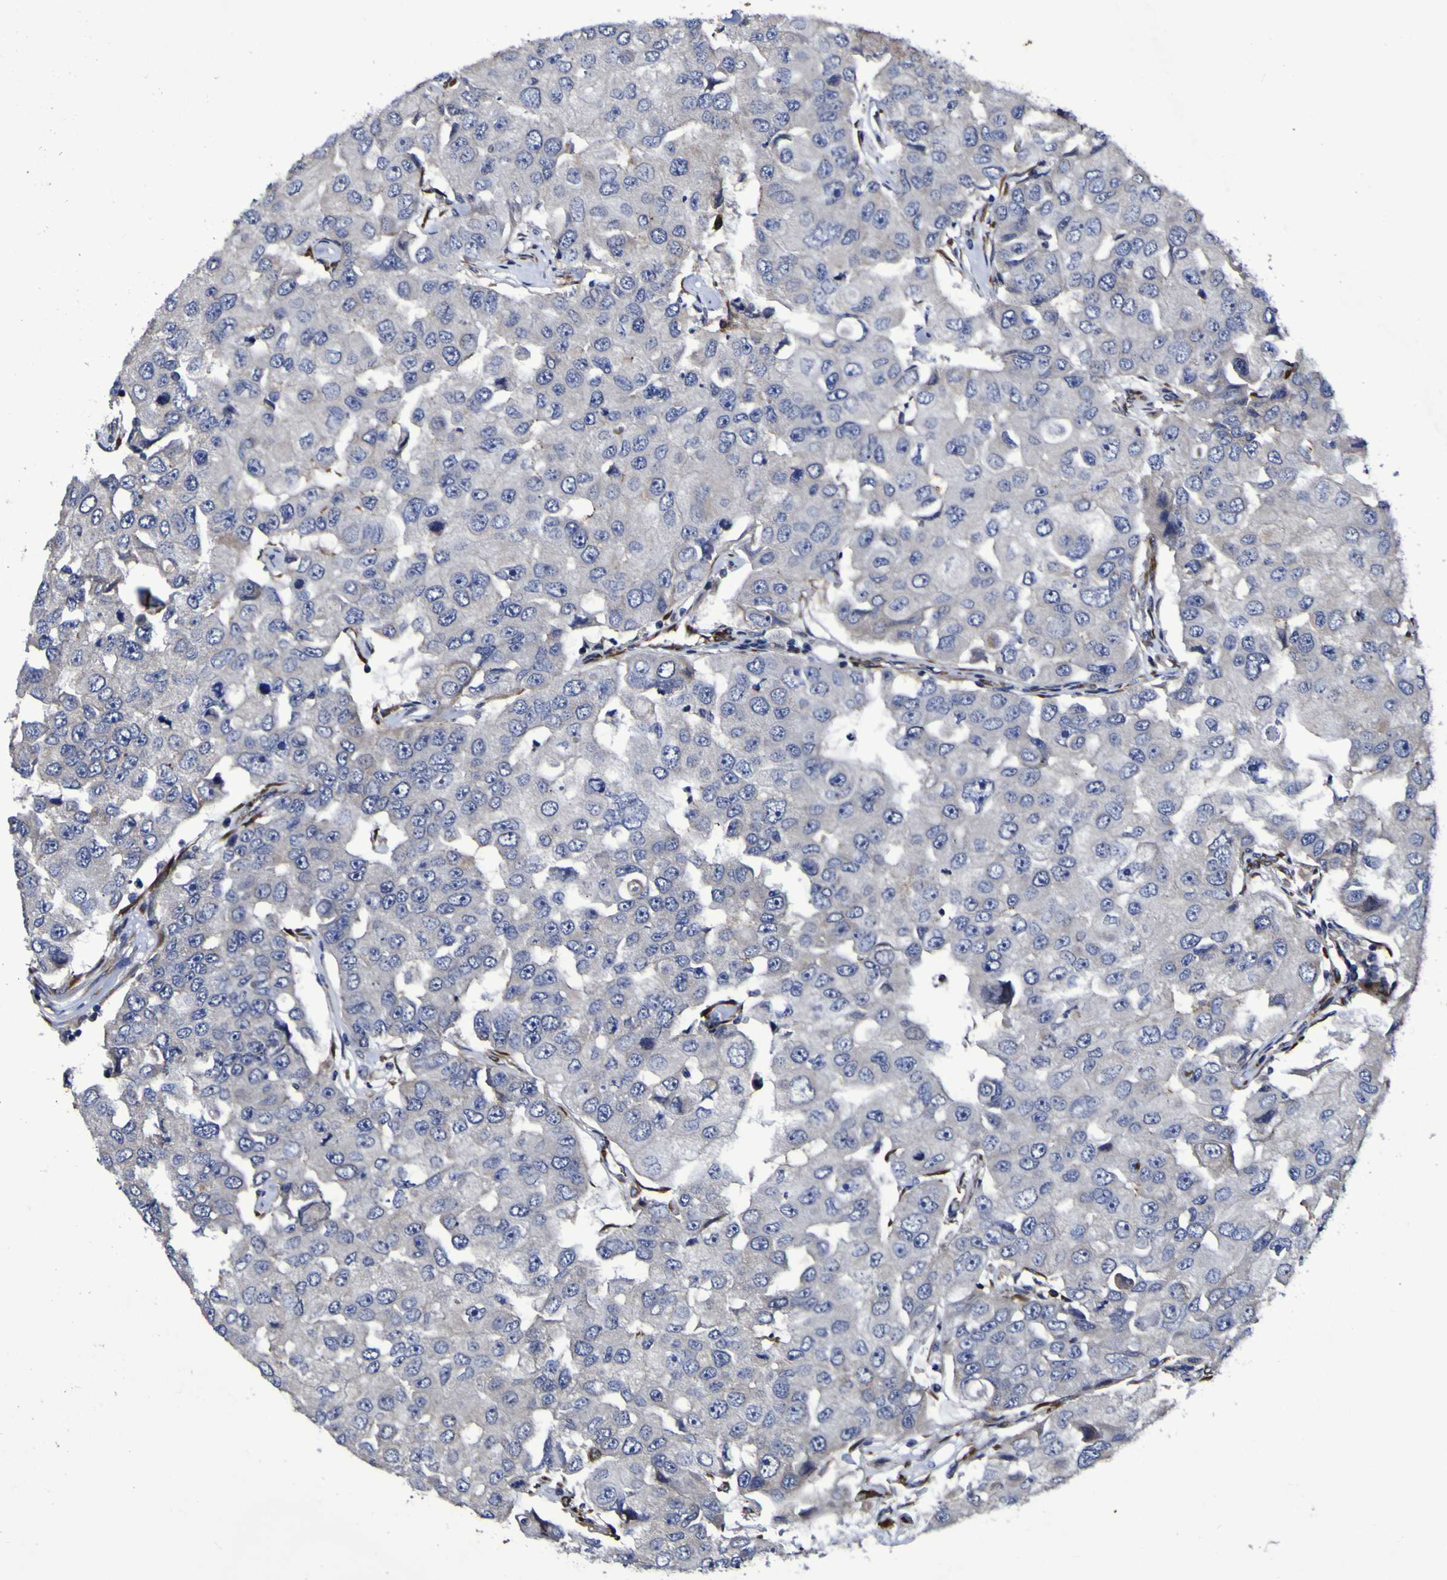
{"staining": {"intensity": "negative", "quantity": "none", "location": "none"}, "tissue": "breast cancer", "cell_type": "Tumor cells", "image_type": "cancer", "snomed": [{"axis": "morphology", "description": "Duct carcinoma"}, {"axis": "topography", "description": "Breast"}], "caption": "There is no significant staining in tumor cells of breast infiltrating ductal carcinoma.", "gene": "P3H1", "patient": {"sex": "female", "age": 27}}